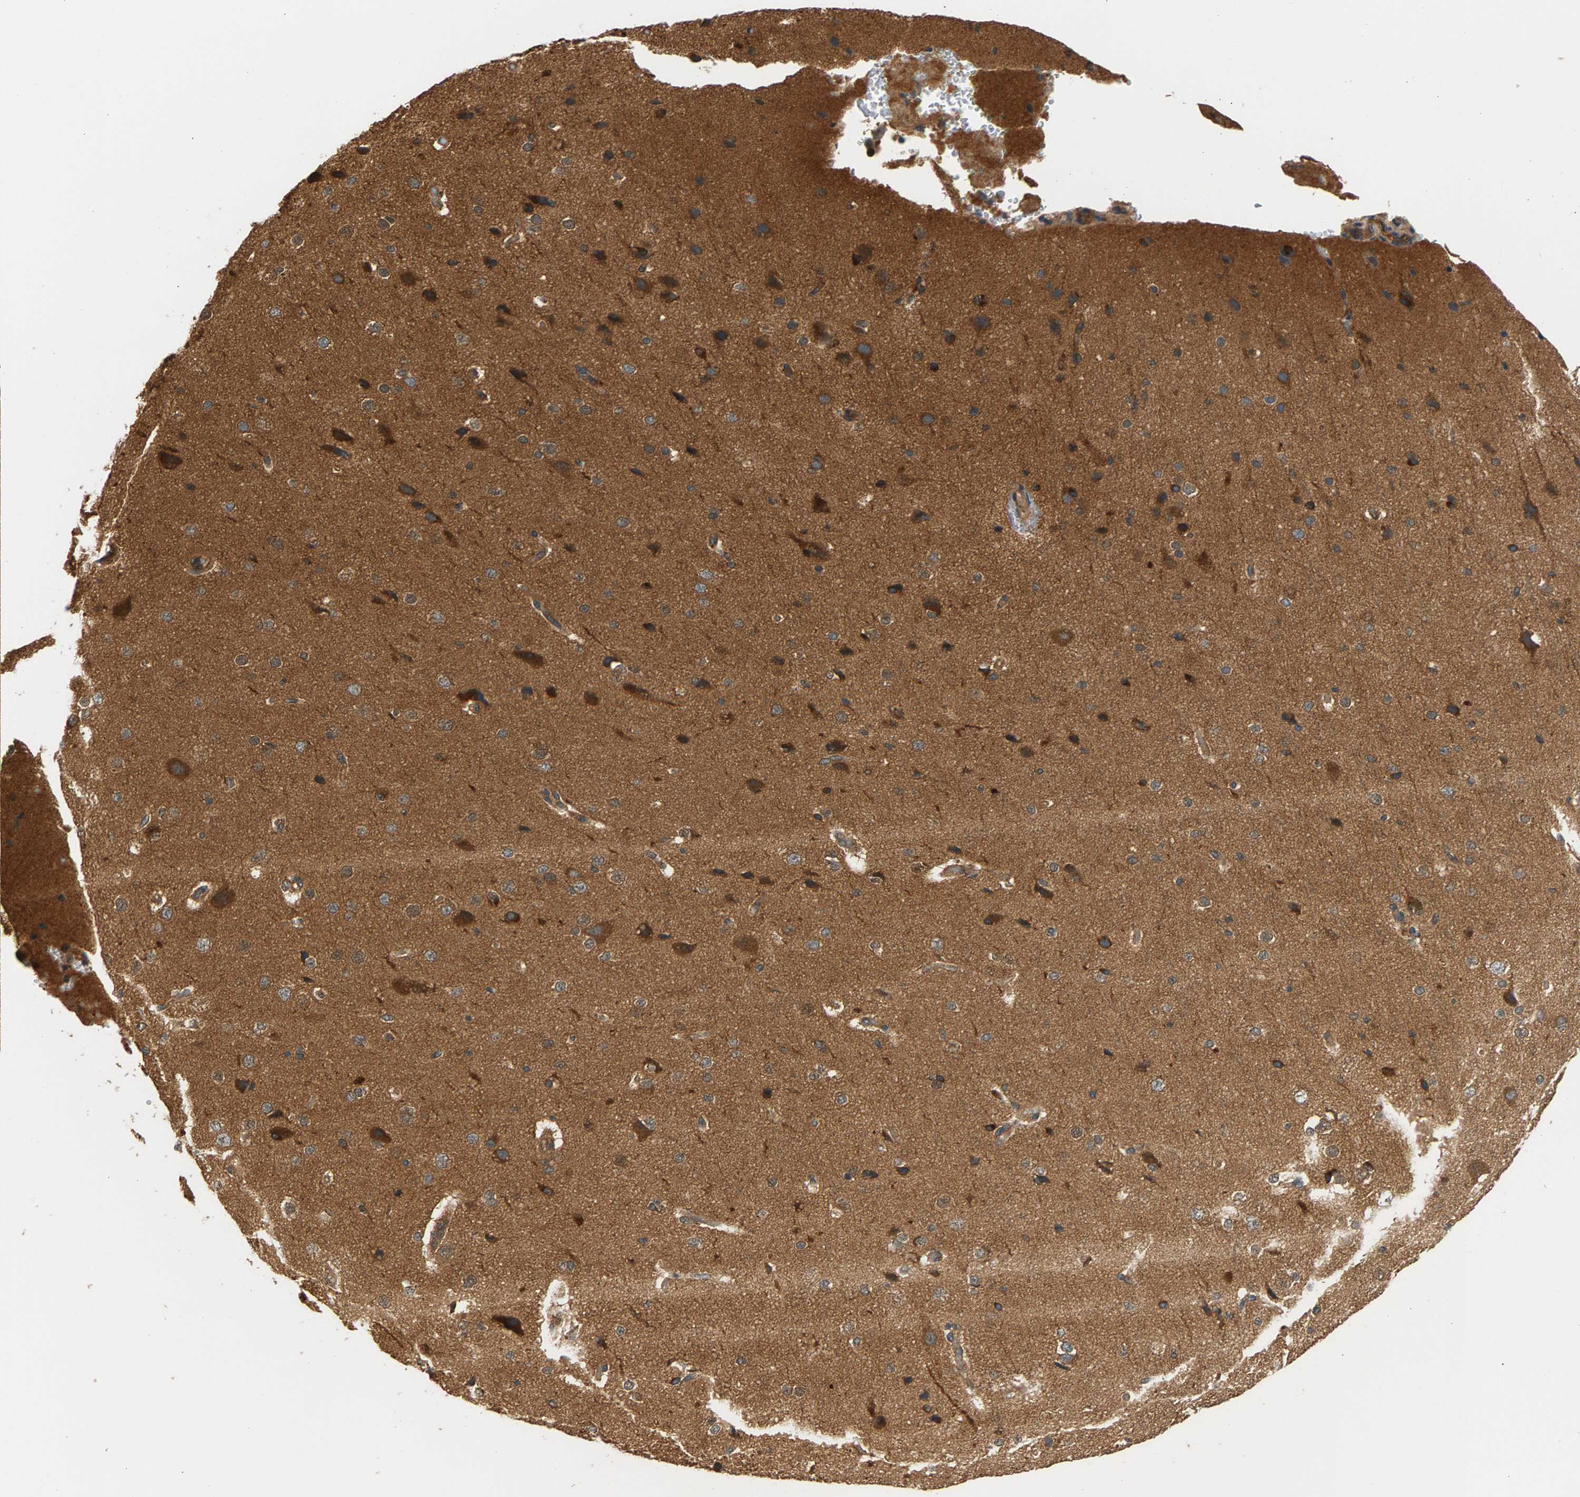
{"staining": {"intensity": "negative", "quantity": "none", "location": "none"}, "tissue": "cerebral cortex", "cell_type": "Endothelial cells", "image_type": "normal", "snomed": [{"axis": "morphology", "description": "Normal tissue, NOS"}, {"axis": "morphology", "description": "Developmental malformation"}, {"axis": "topography", "description": "Cerebral cortex"}], "caption": "Endothelial cells are negative for protein expression in unremarkable human cerebral cortex. (DAB immunohistochemistry, high magnification).", "gene": "MAP2K5", "patient": {"sex": "female", "age": 30}}